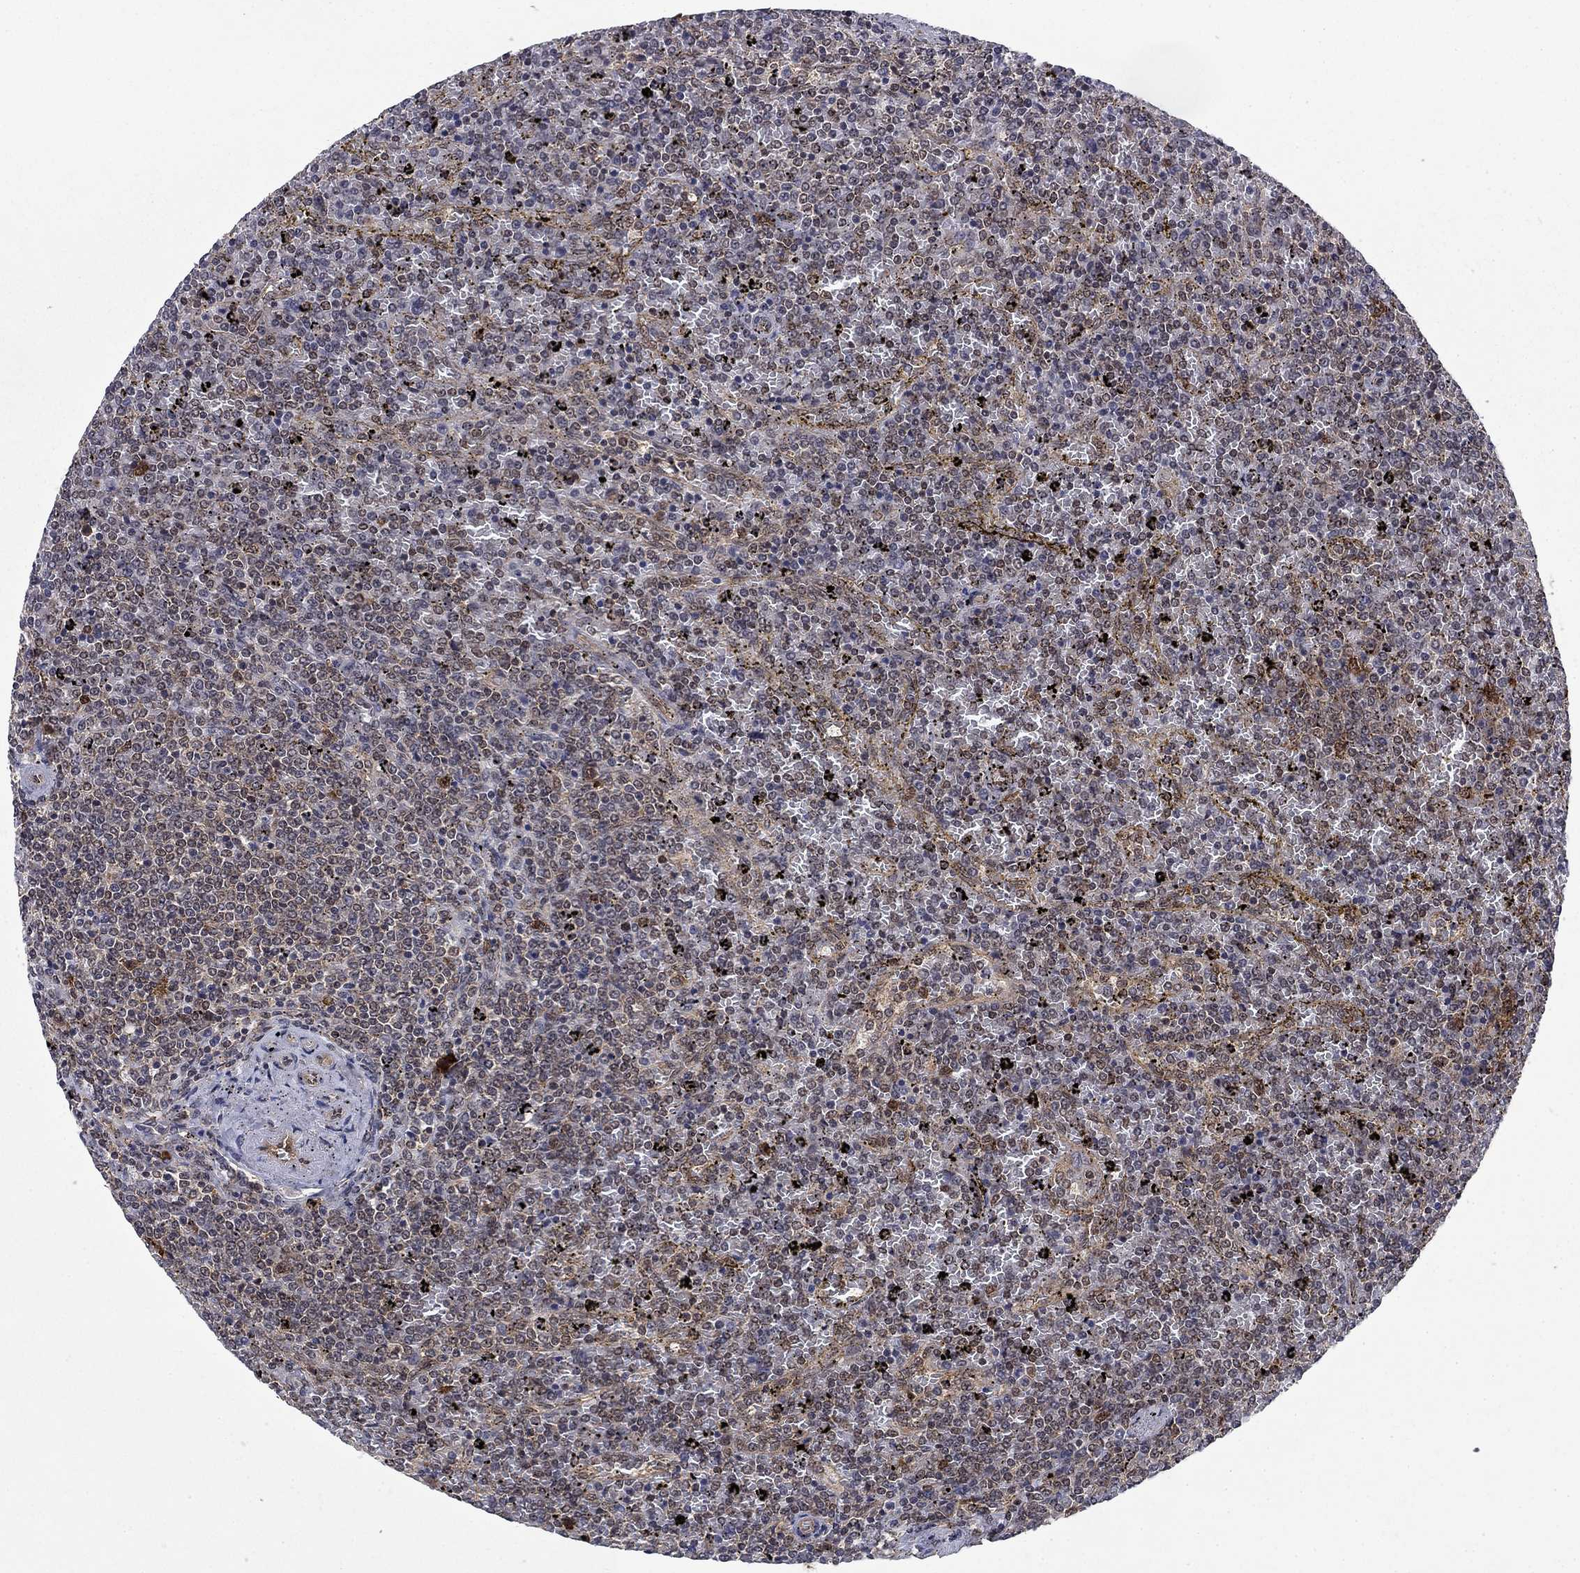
{"staining": {"intensity": "negative", "quantity": "none", "location": "none"}, "tissue": "lymphoma", "cell_type": "Tumor cells", "image_type": "cancer", "snomed": [{"axis": "morphology", "description": "Malignant lymphoma, non-Hodgkin's type, Low grade"}, {"axis": "topography", "description": "Spleen"}], "caption": "A micrograph of low-grade malignant lymphoma, non-Hodgkin's type stained for a protein displays no brown staining in tumor cells.", "gene": "DNAJA1", "patient": {"sex": "female", "age": 77}}